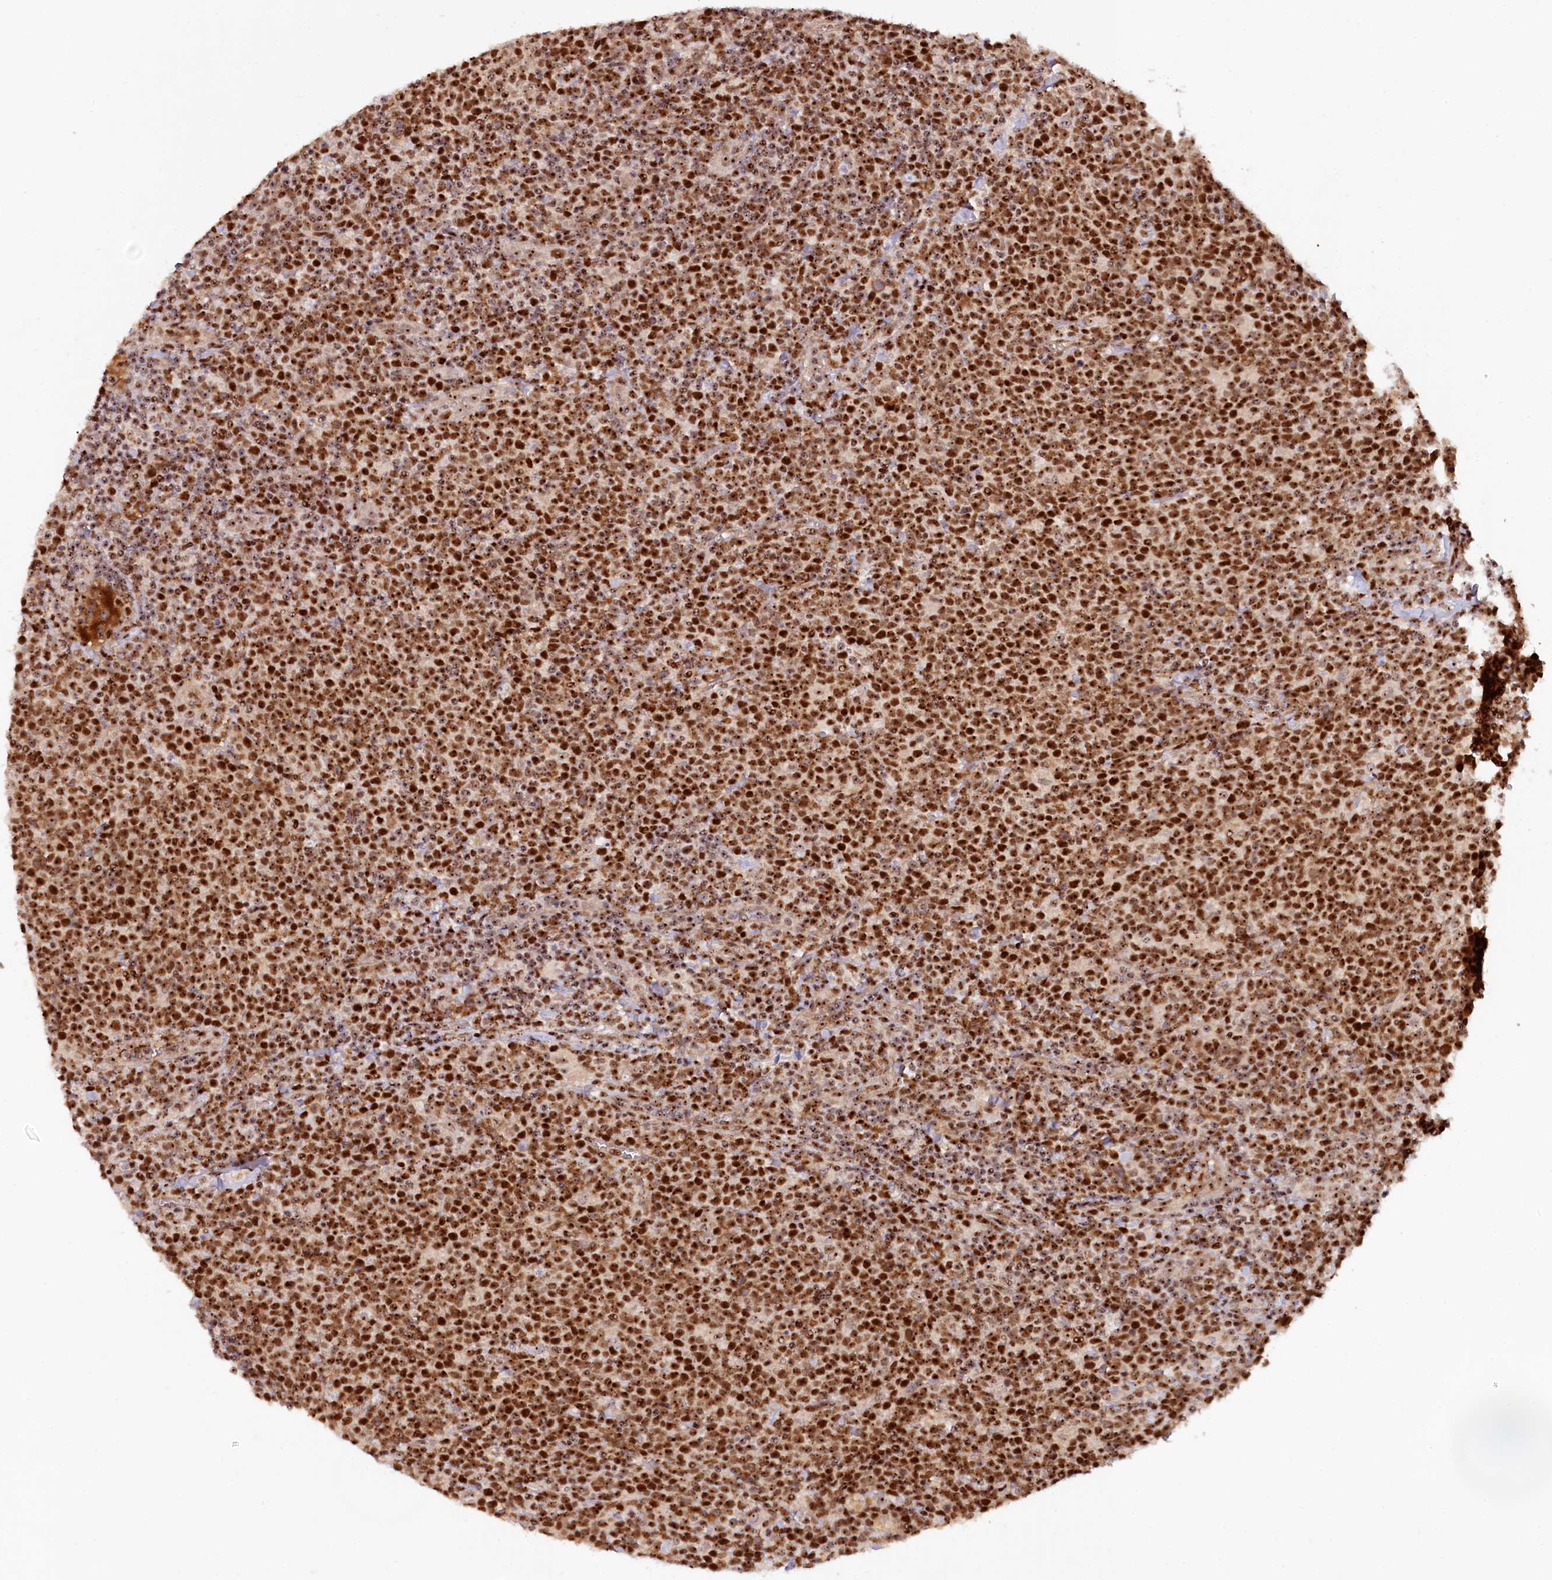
{"staining": {"intensity": "strong", "quantity": ">75%", "location": "nuclear"}, "tissue": "lymphoma", "cell_type": "Tumor cells", "image_type": "cancer", "snomed": [{"axis": "morphology", "description": "Malignant lymphoma, non-Hodgkin's type, High grade"}, {"axis": "topography", "description": "Lymph node"}], "caption": "Lymphoma tissue displays strong nuclear positivity in about >75% of tumor cells, visualized by immunohistochemistry.", "gene": "TCOF1", "patient": {"sex": "male", "age": 61}}